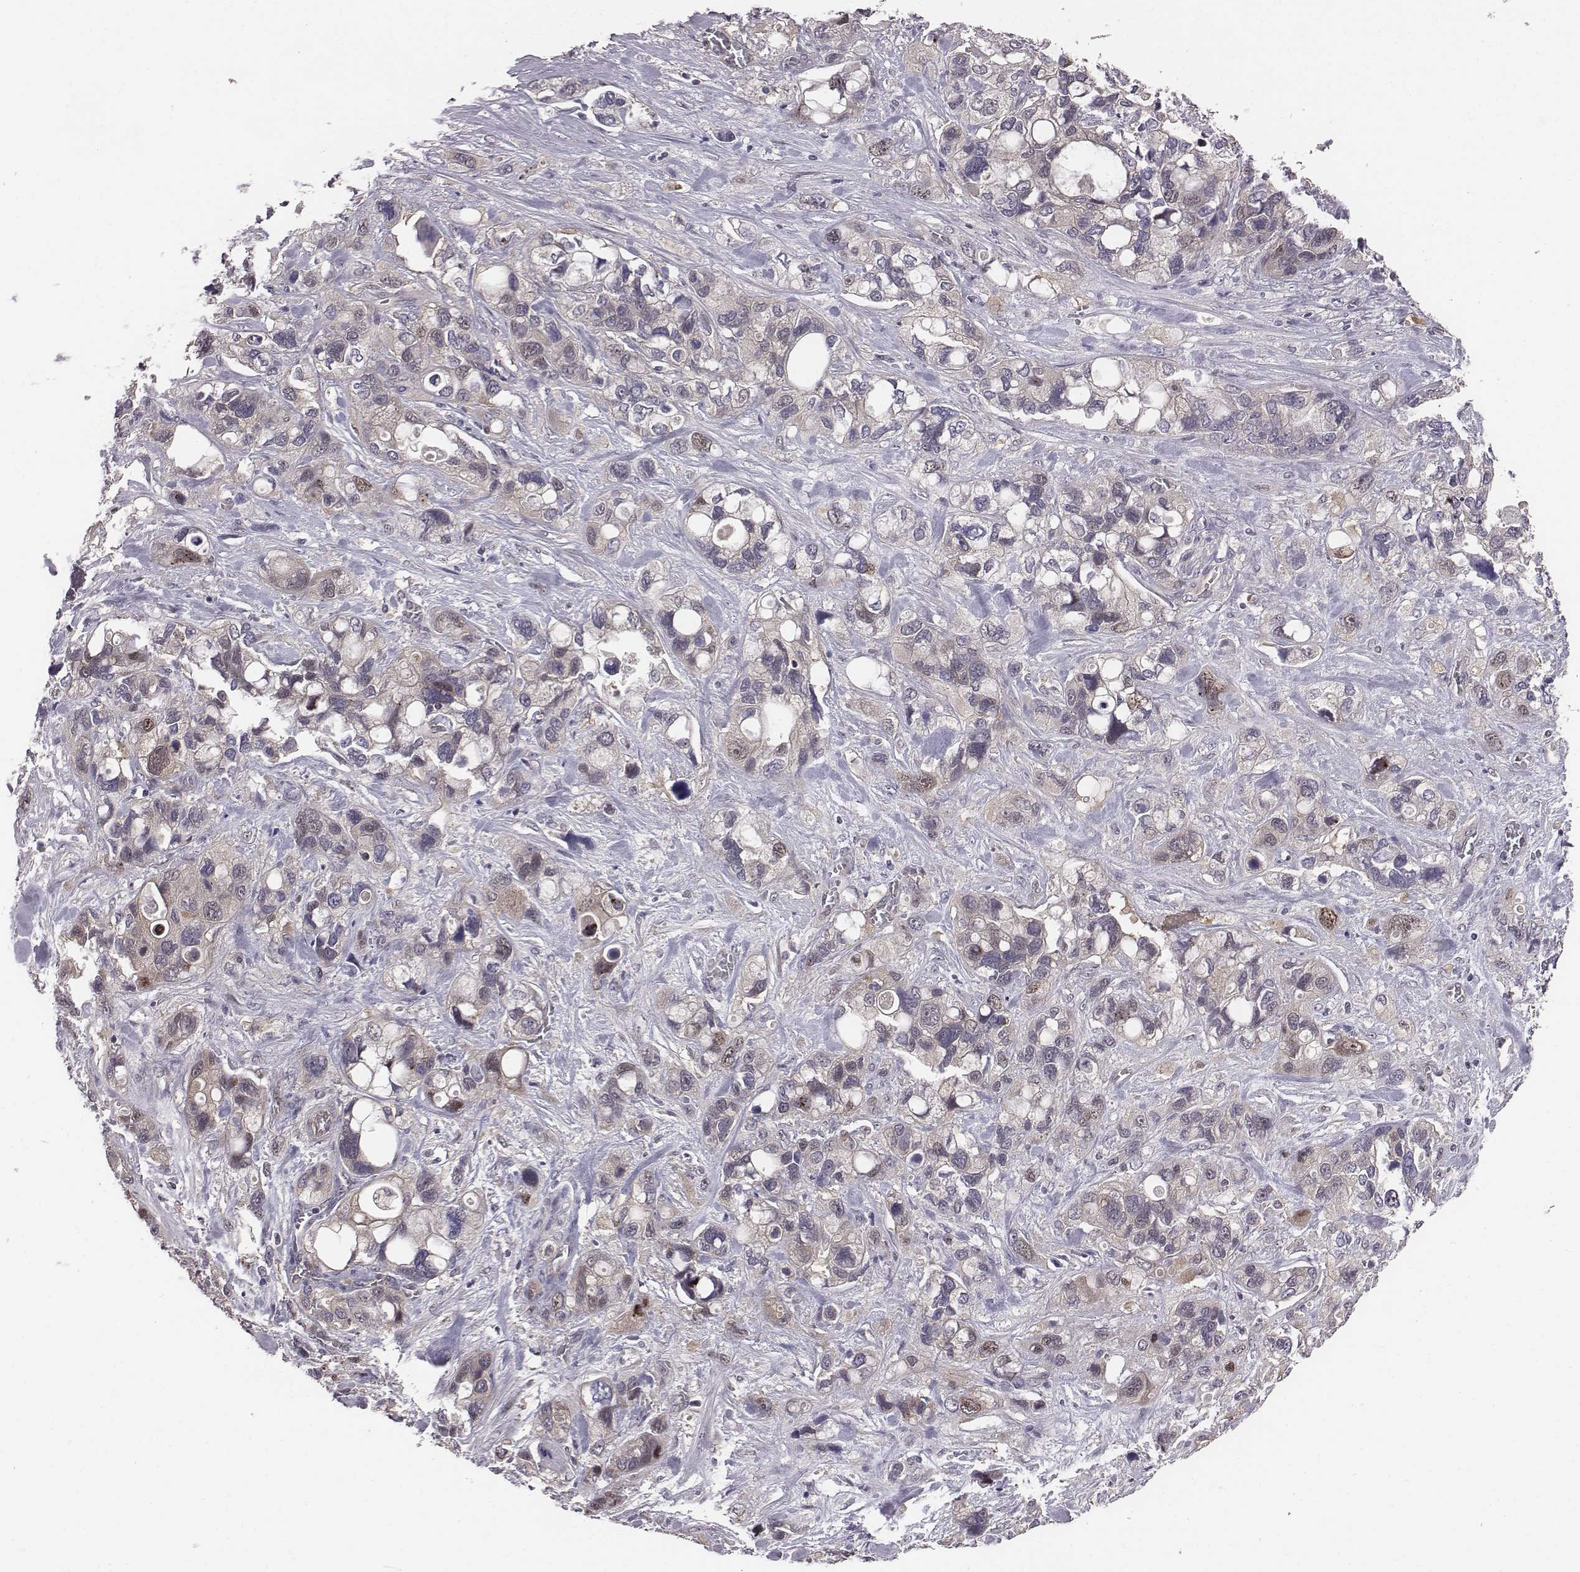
{"staining": {"intensity": "negative", "quantity": "none", "location": "none"}, "tissue": "stomach cancer", "cell_type": "Tumor cells", "image_type": "cancer", "snomed": [{"axis": "morphology", "description": "Adenocarcinoma, NOS"}, {"axis": "topography", "description": "Stomach, upper"}], "caption": "IHC image of stomach adenocarcinoma stained for a protein (brown), which shows no positivity in tumor cells.", "gene": "SMURF2", "patient": {"sex": "female", "age": 81}}